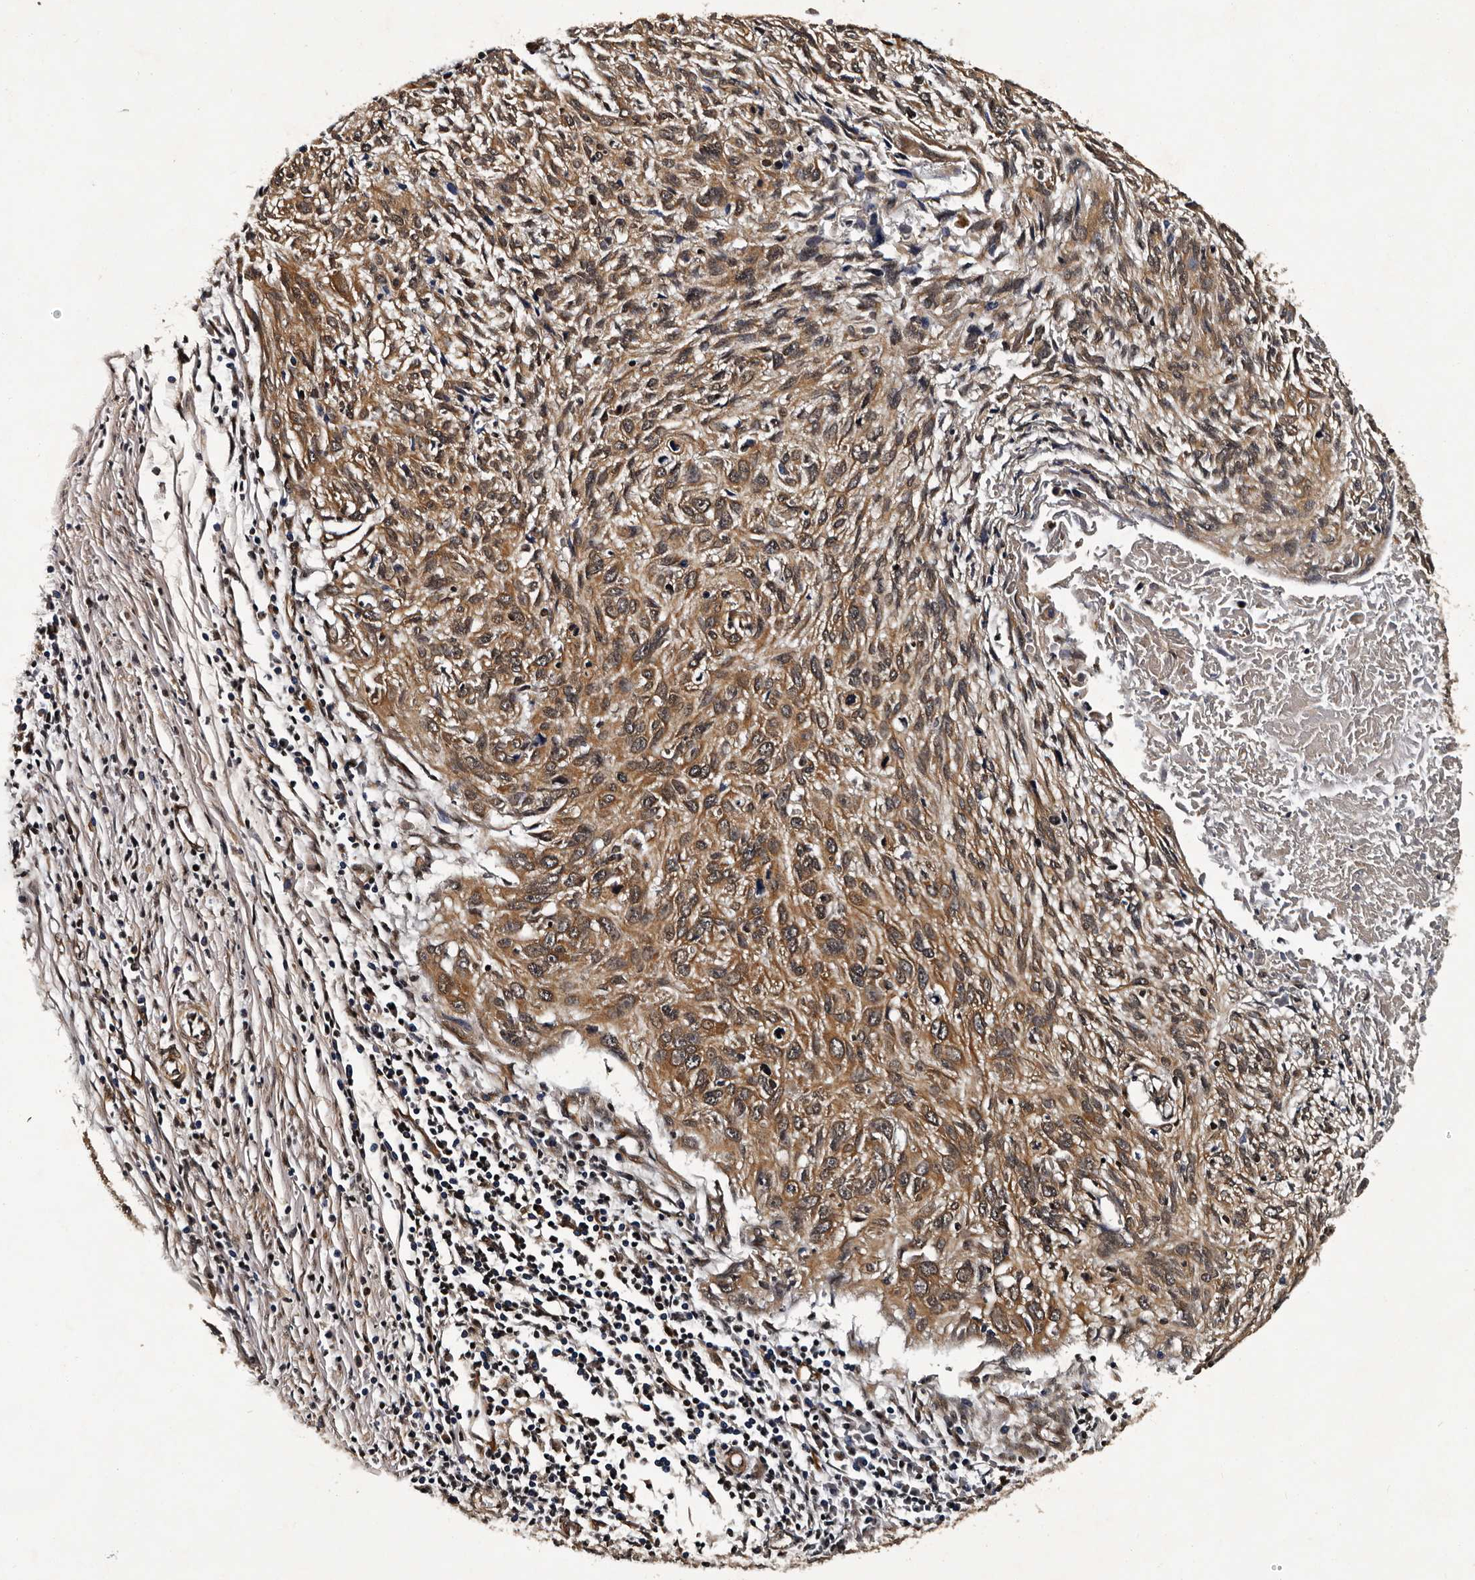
{"staining": {"intensity": "moderate", "quantity": ">75%", "location": "cytoplasmic/membranous"}, "tissue": "cervical cancer", "cell_type": "Tumor cells", "image_type": "cancer", "snomed": [{"axis": "morphology", "description": "Squamous cell carcinoma, NOS"}, {"axis": "topography", "description": "Cervix"}], "caption": "Immunohistochemistry histopathology image of human squamous cell carcinoma (cervical) stained for a protein (brown), which shows medium levels of moderate cytoplasmic/membranous positivity in approximately >75% of tumor cells.", "gene": "CPNE3", "patient": {"sex": "female", "age": 51}}